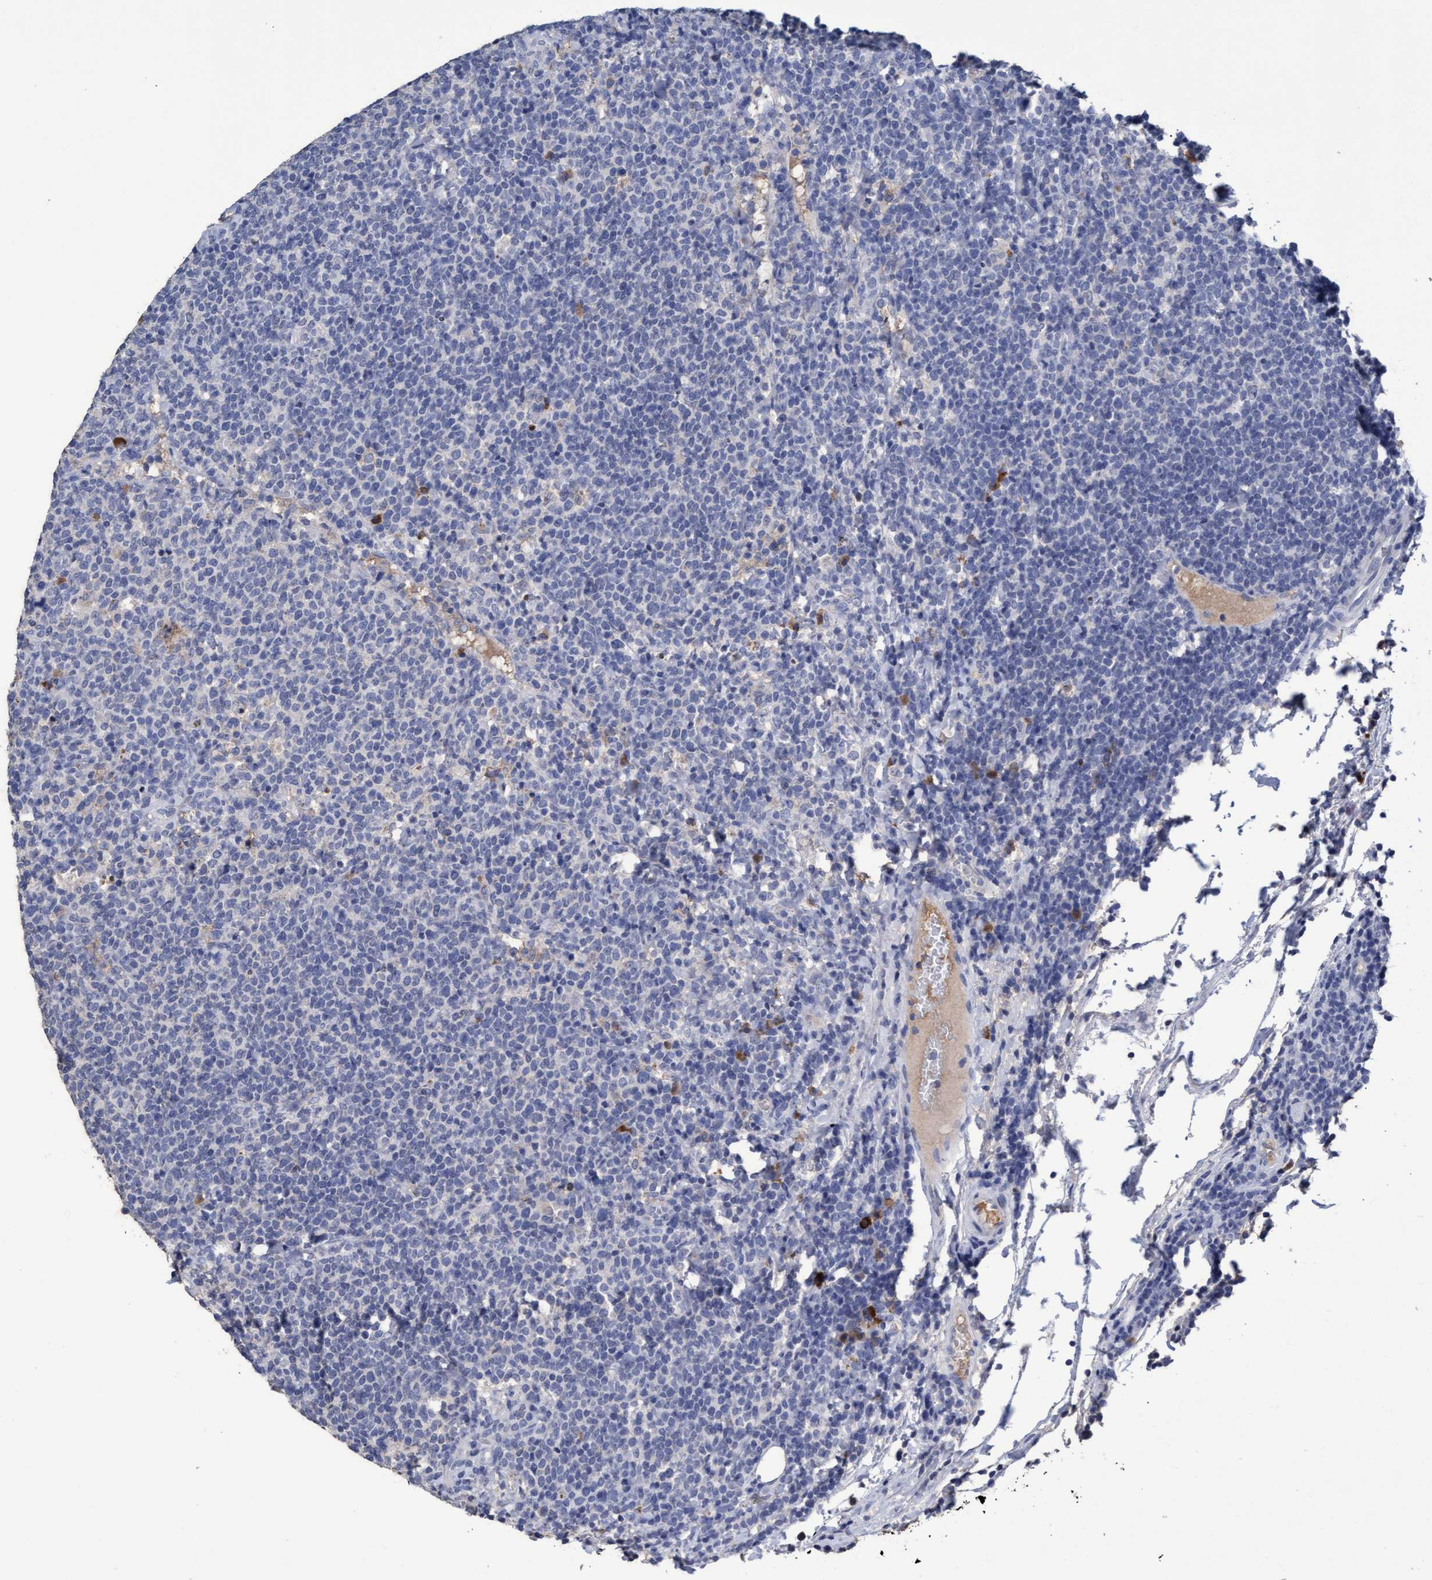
{"staining": {"intensity": "negative", "quantity": "none", "location": "none"}, "tissue": "lymphoma", "cell_type": "Tumor cells", "image_type": "cancer", "snomed": [{"axis": "morphology", "description": "Malignant lymphoma, non-Hodgkin's type, High grade"}, {"axis": "topography", "description": "Lymph node"}], "caption": "Micrograph shows no protein staining in tumor cells of malignant lymphoma, non-Hodgkin's type (high-grade) tissue.", "gene": "GPR39", "patient": {"sex": "male", "age": 61}}